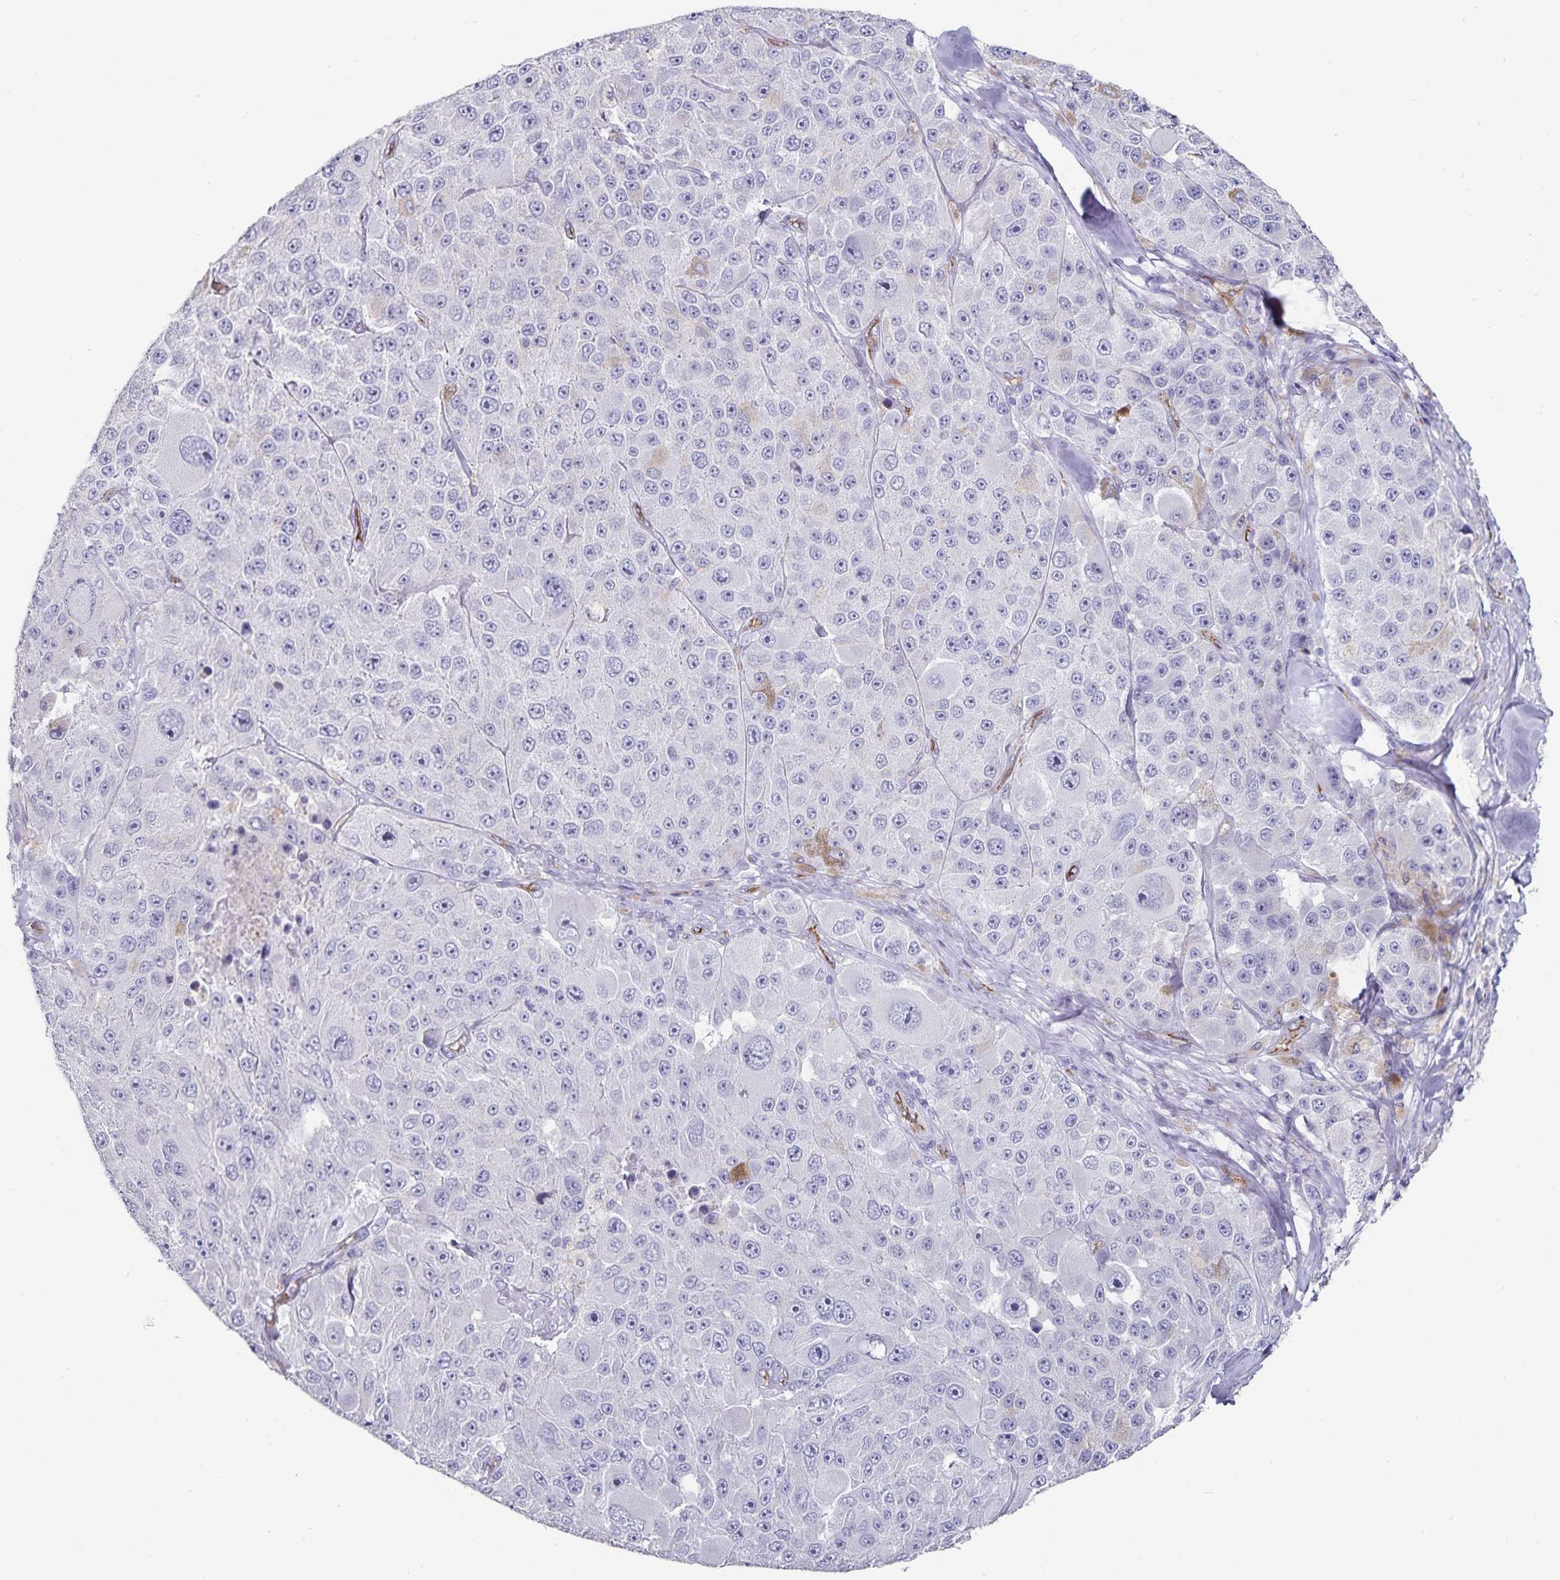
{"staining": {"intensity": "negative", "quantity": "none", "location": "none"}, "tissue": "melanoma", "cell_type": "Tumor cells", "image_type": "cancer", "snomed": [{"axis": "morphology", "description": "Malignant melanoma, Metastatic site"}, {"axis": "topography", "description": "Lymph node"}], "caption": "Micrograph shows no significant protein expression in tumor cells of malignant melanoma (metastatic site).", "gene": "PODXL", "patient": {"sex": "male", "age": 62}}